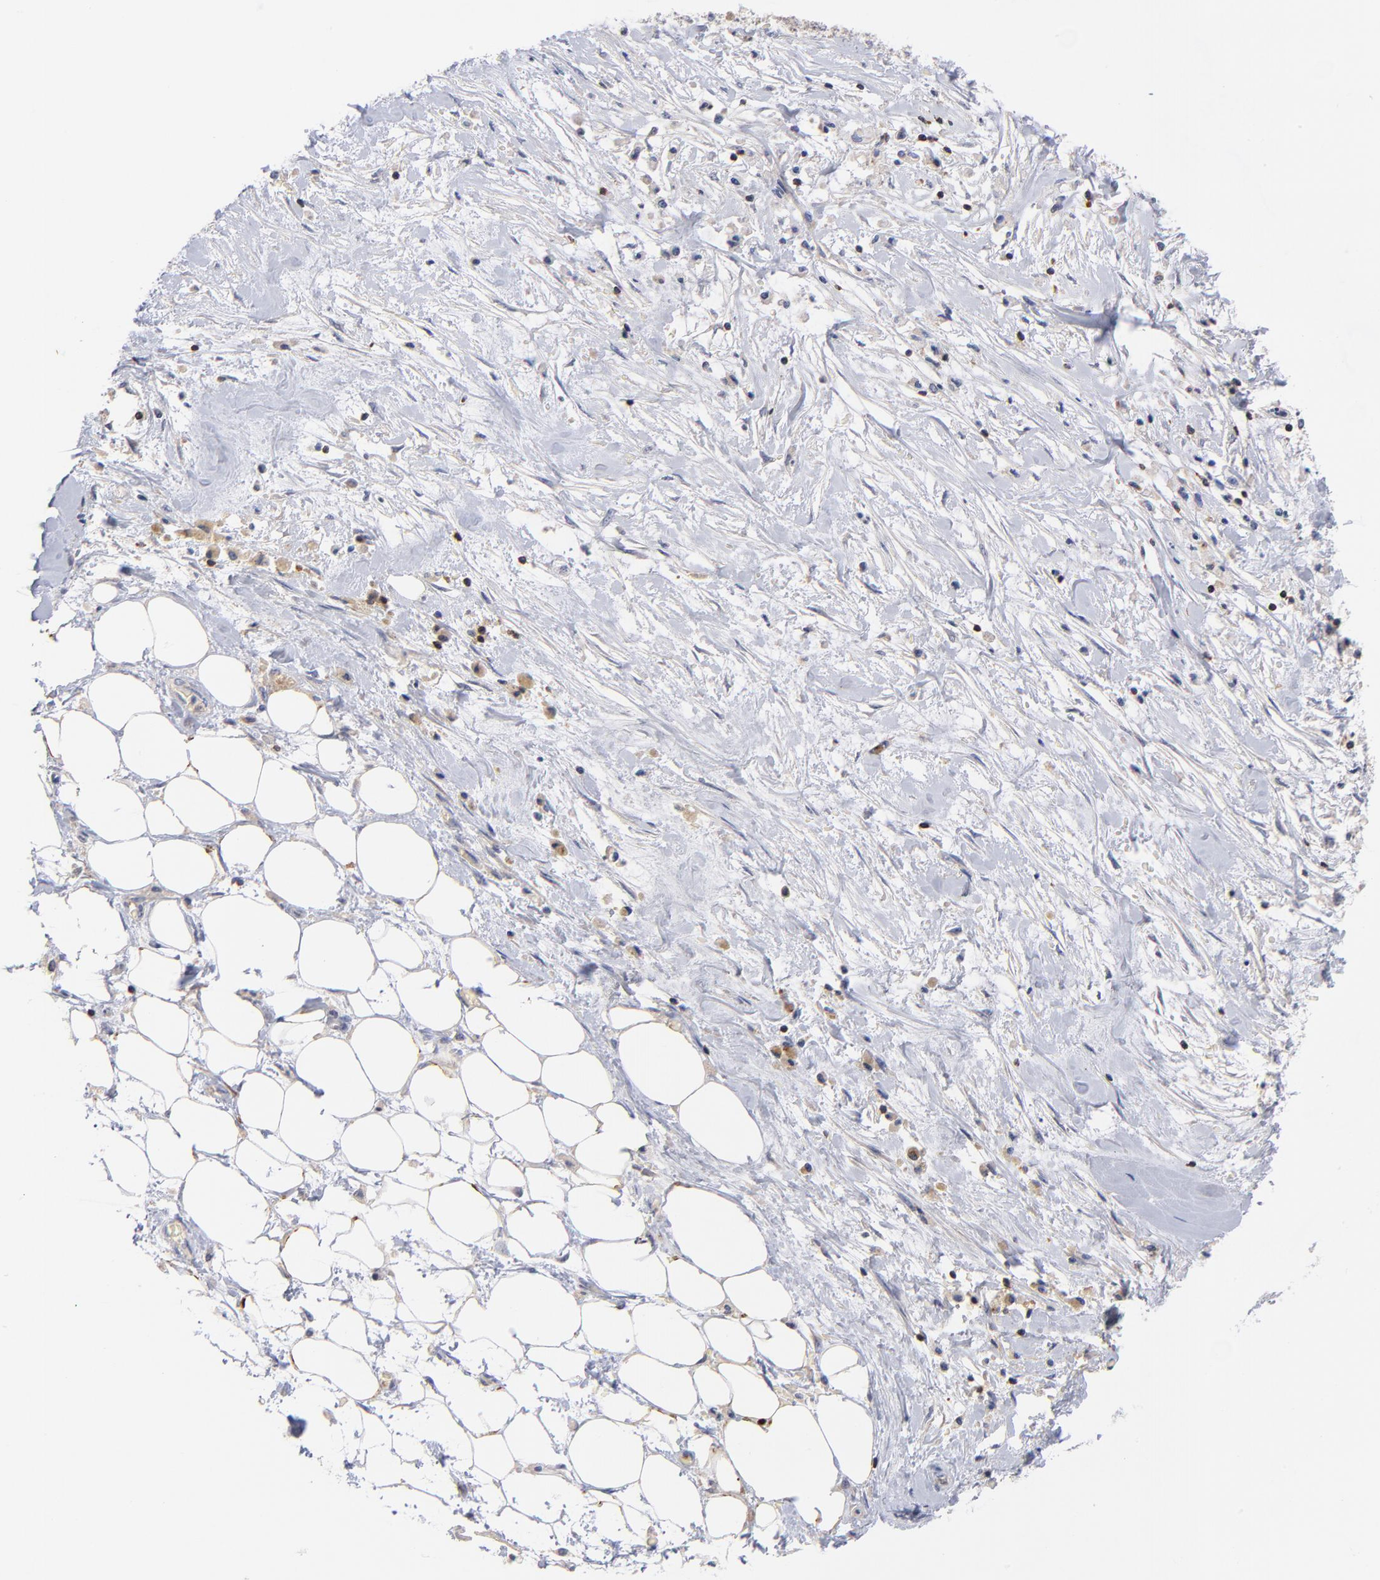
{"staining": {"intensity": "weak", "quantity": "<25%", "location": "cytoplasmic/membranous"}, "tissue": "pancreatic cancer", "cell_type": "Tumor cells", "image_type": "cancer", "snomed": [{"axis": "morphology", "description": "Adenocarcinoma, NOS"}, {"axis": "topography", "description": "Pancreas"}], "caption": "Pancreatic adenocarcinoma was stained to show a protein in brown. There is no significant expression in tumor cells. The staining is performed using DAB brown chromogen with nuclei counter-stained in using hematoxylin.", "gene": "KREMEN2", "patient": {"sex": "male", "age": 79}}